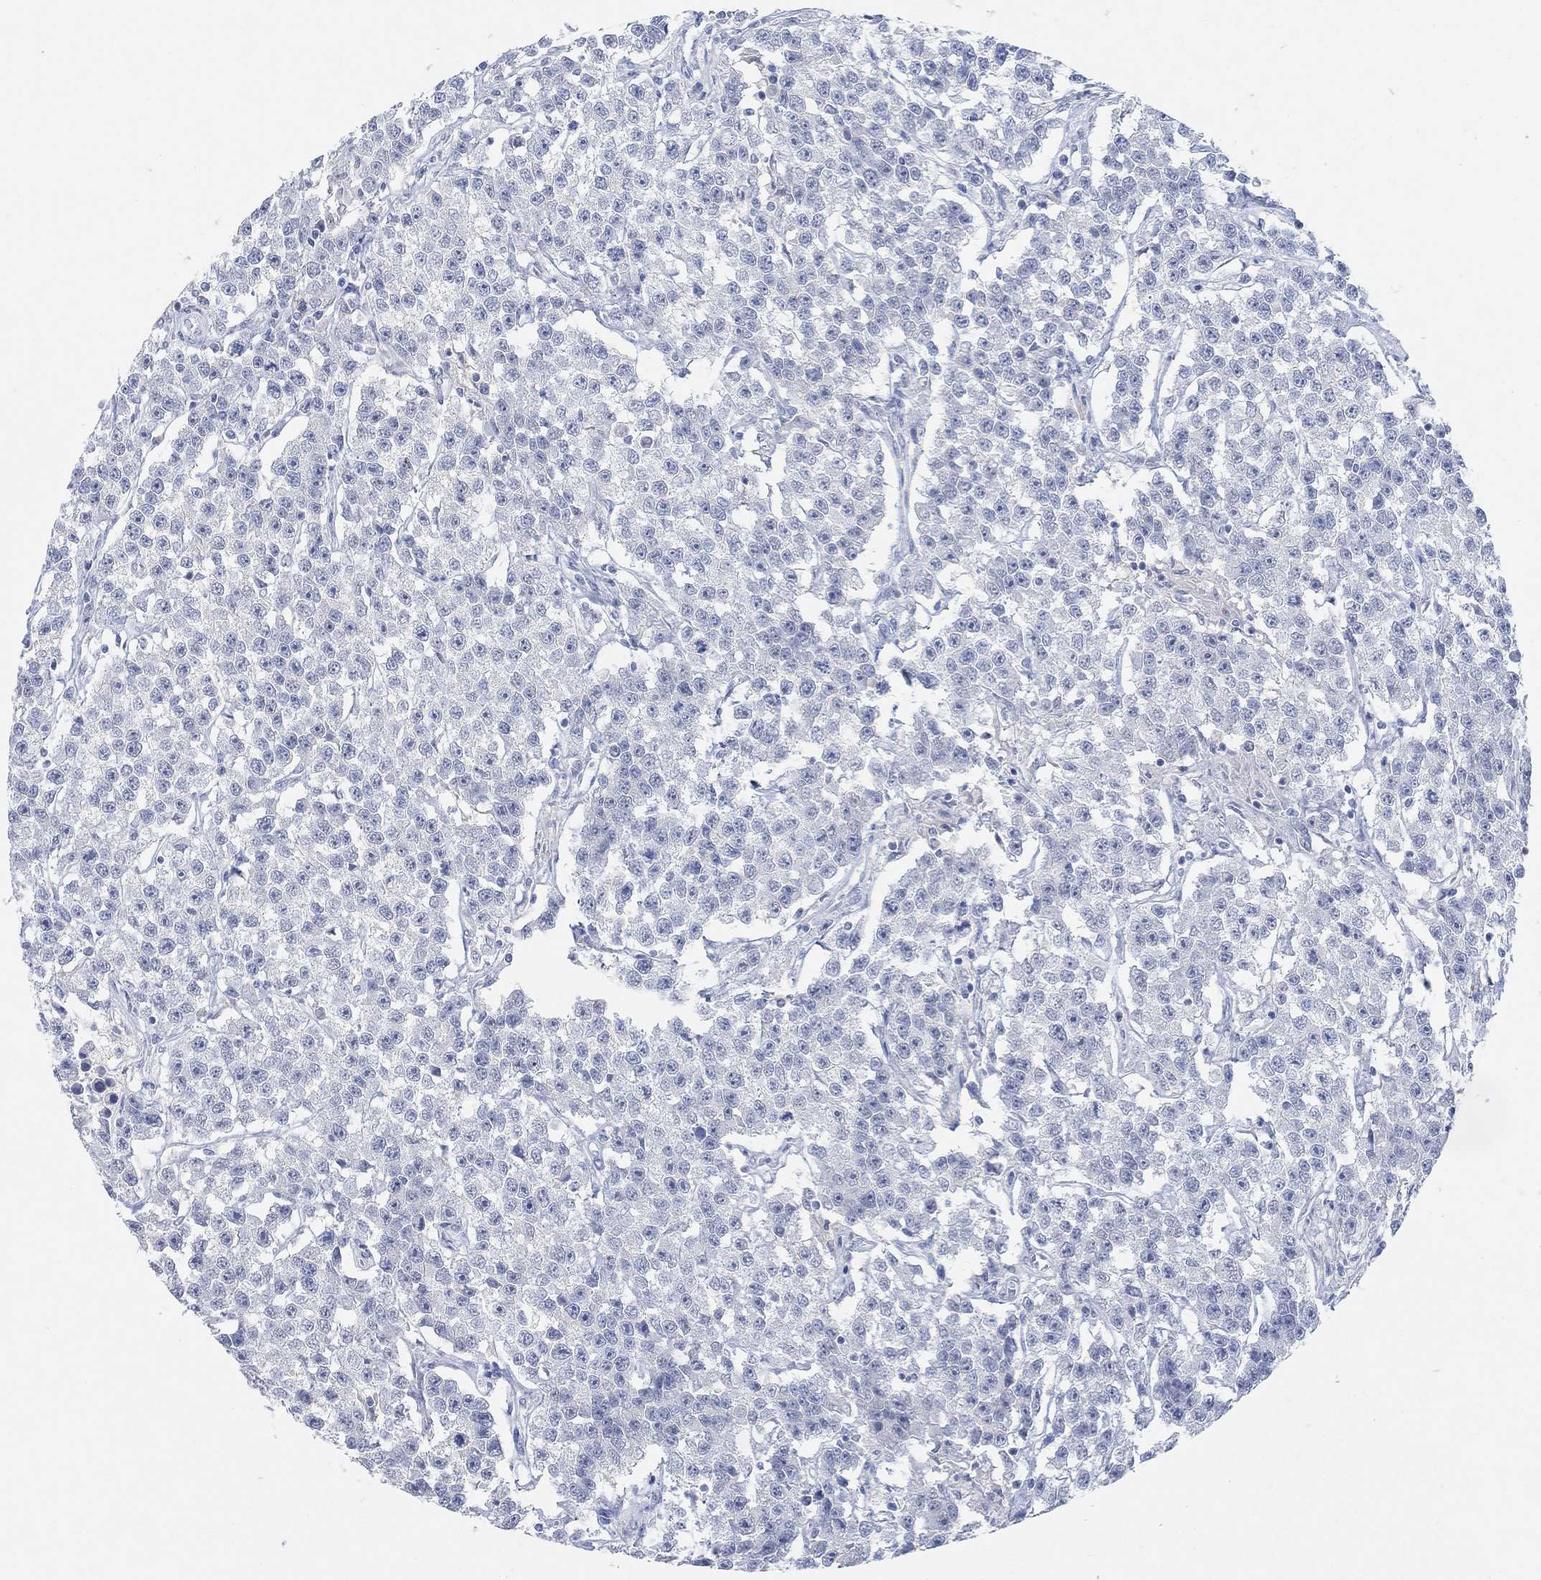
{"staining": {"intensity": "negative", "quantity": "none", "location": "none"}, "tissue": "testis cancer", "cell_type": "Tumor cells", "image_type": "cancer", "snomed": [{"axis": "morphology", "description": "Seminoma, NOS"}, {"axis": "topography", "description": "Testis"}], "caption": "Tumor cells show no significant protein expression in seminoma (testis).", "gene": "VAT1L", "patient": {"sex": "male", "age": 59}}